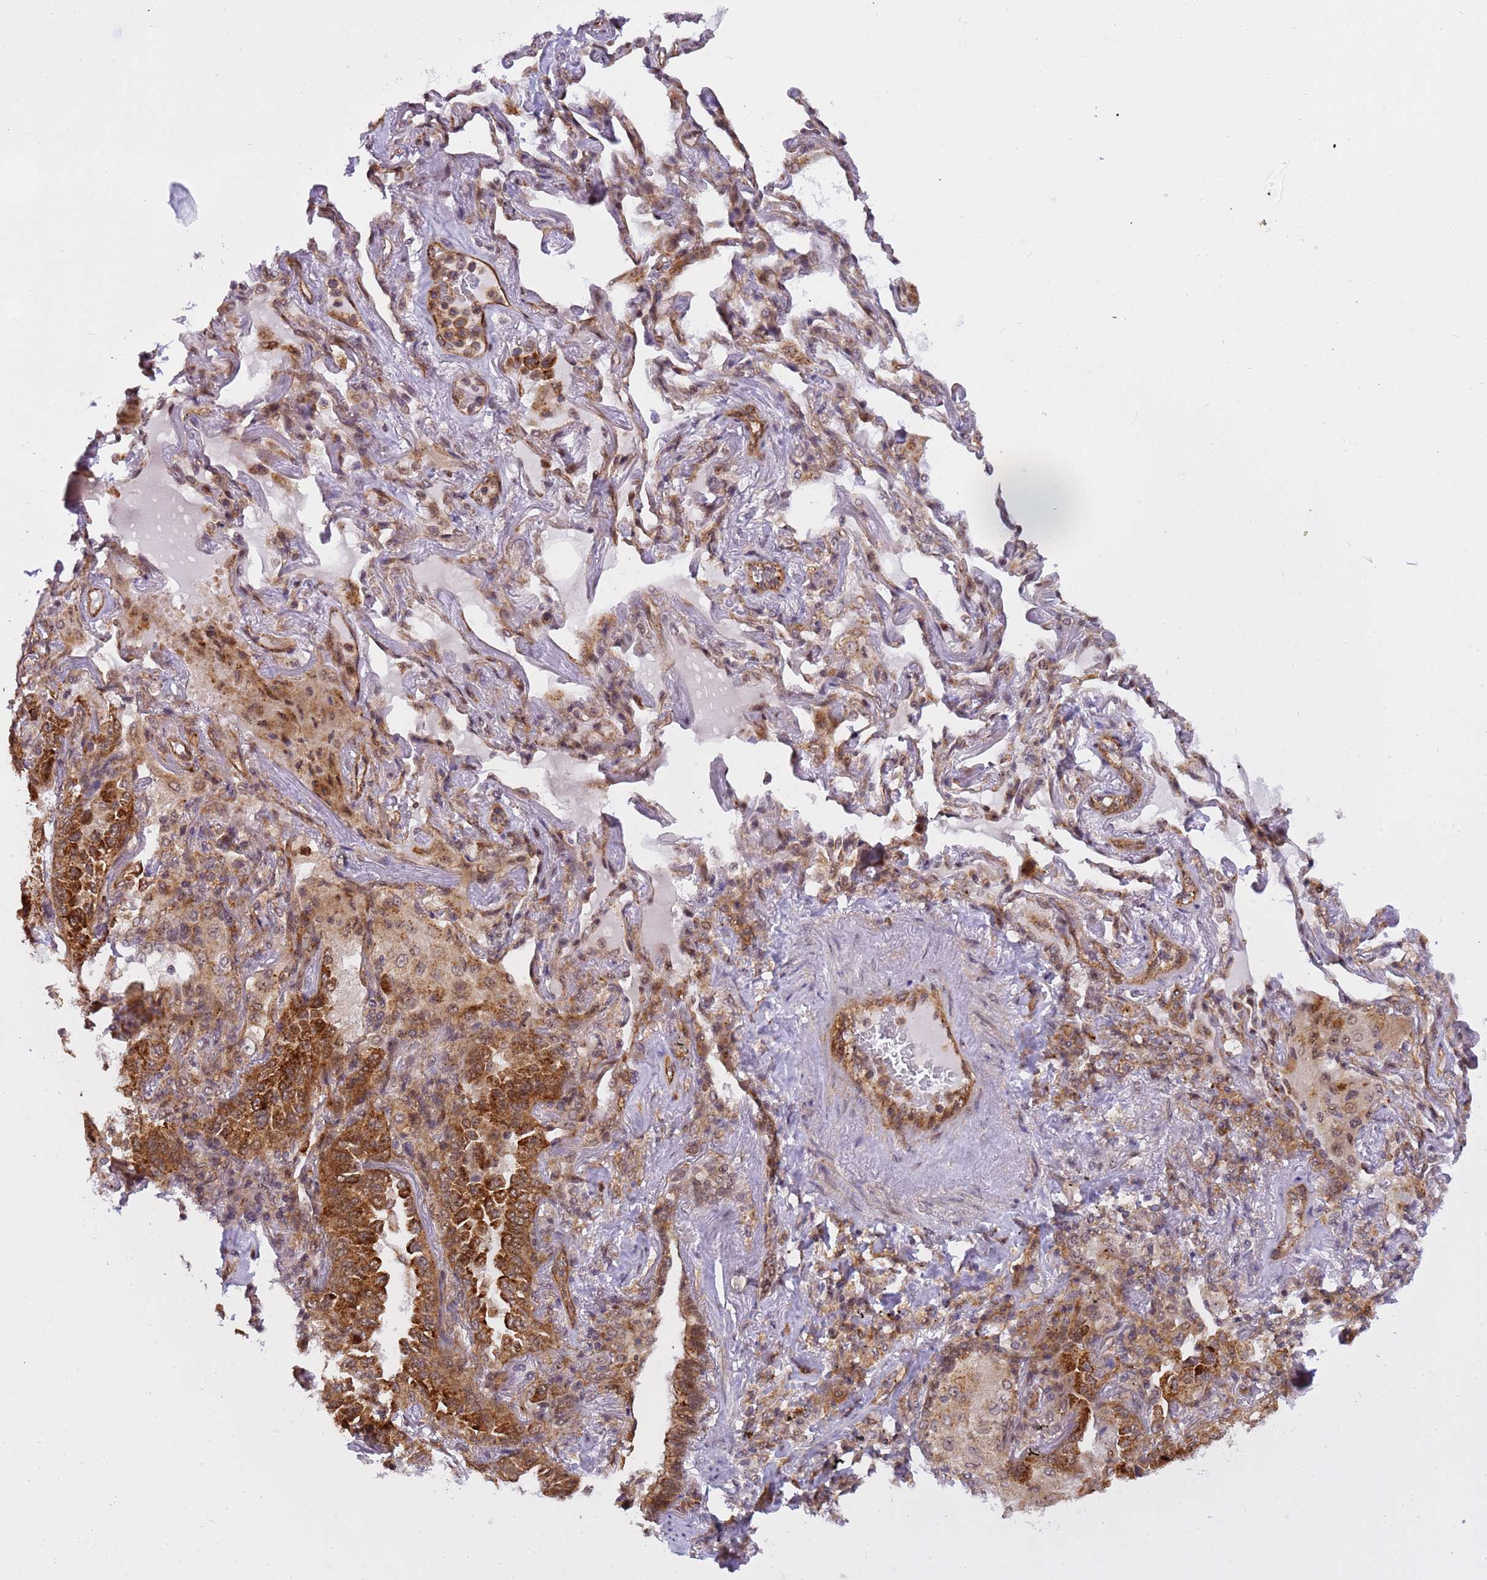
{"staining": {"intensity": "strong", "quantity": ">75%", "location": "cytoplasmic/membranous,nuclear"}, "tissue": "lung cancer", "cell_type": "Tumor cells", "image_type": "cancer", "snomed": [{"axis": "morphology", "description": "Adenocarcinoma, NOS"}, {"axis": "topography", "description": "Lung"}], "caption": "A brown stain labels strong cytoplasmic/membranous and nuclear staining of a protein in human adenocarcinoma (lung) tumor cells.", "gene": "EMC2", "patient": {"sex": "female", "age": 69}}